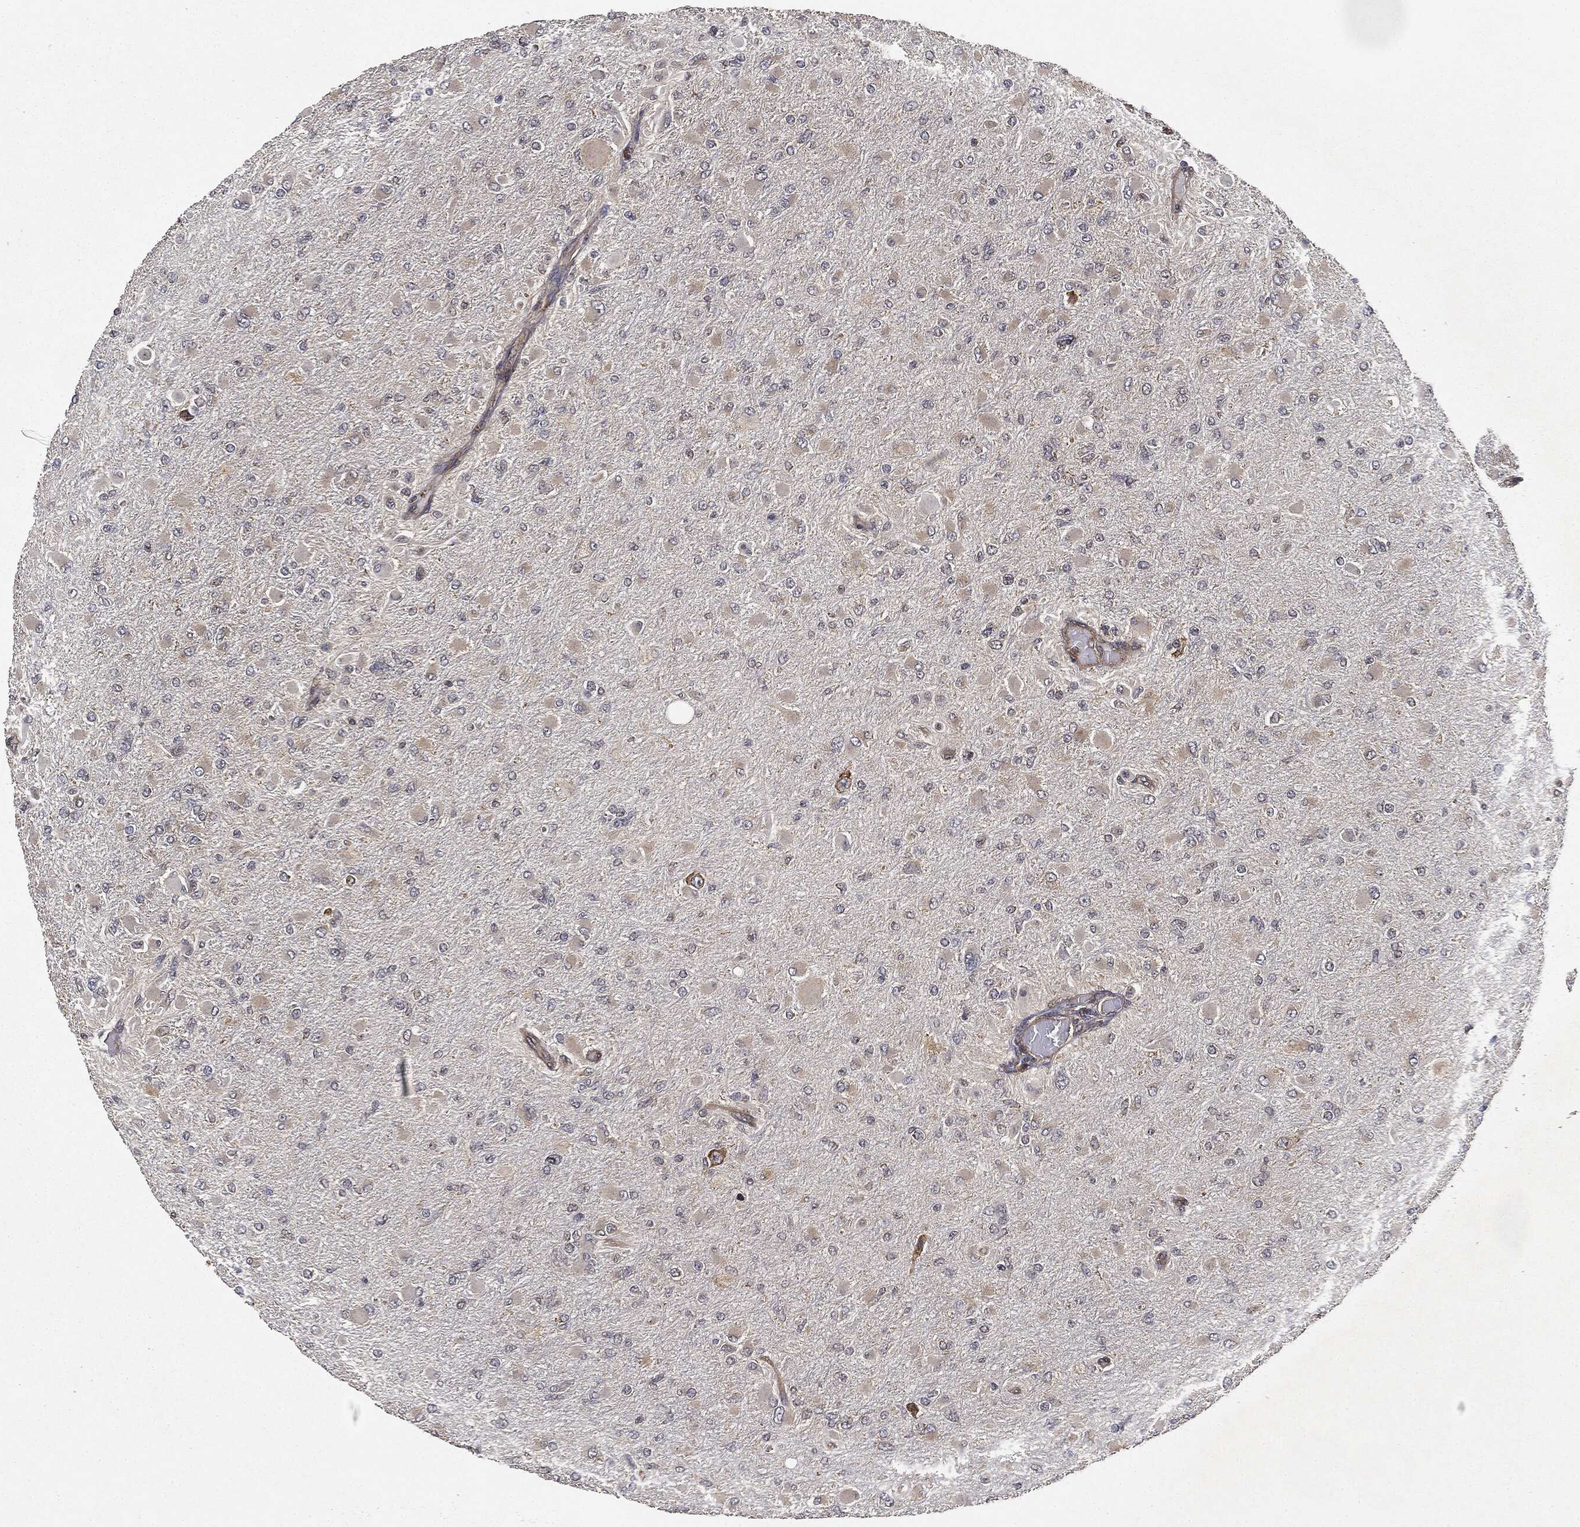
{"staining": {"intensity": "negative", "quantity": "none", "location": "none"}, "tissue": "glioma", "cell_type": "Tumor cells", "image_type": "cancer", "snomed": [{"axis": "morphology", "description": "Glioma, malignant, High grade"}, {"axis": "topography", "description": "Cerebral cortex"}], "caption": "A photomicrograph of glioma stained for a protein shows no brown staining in tumor cells.", "gene": "MIER2", "patient": {"sex": "female", "age": 36}}